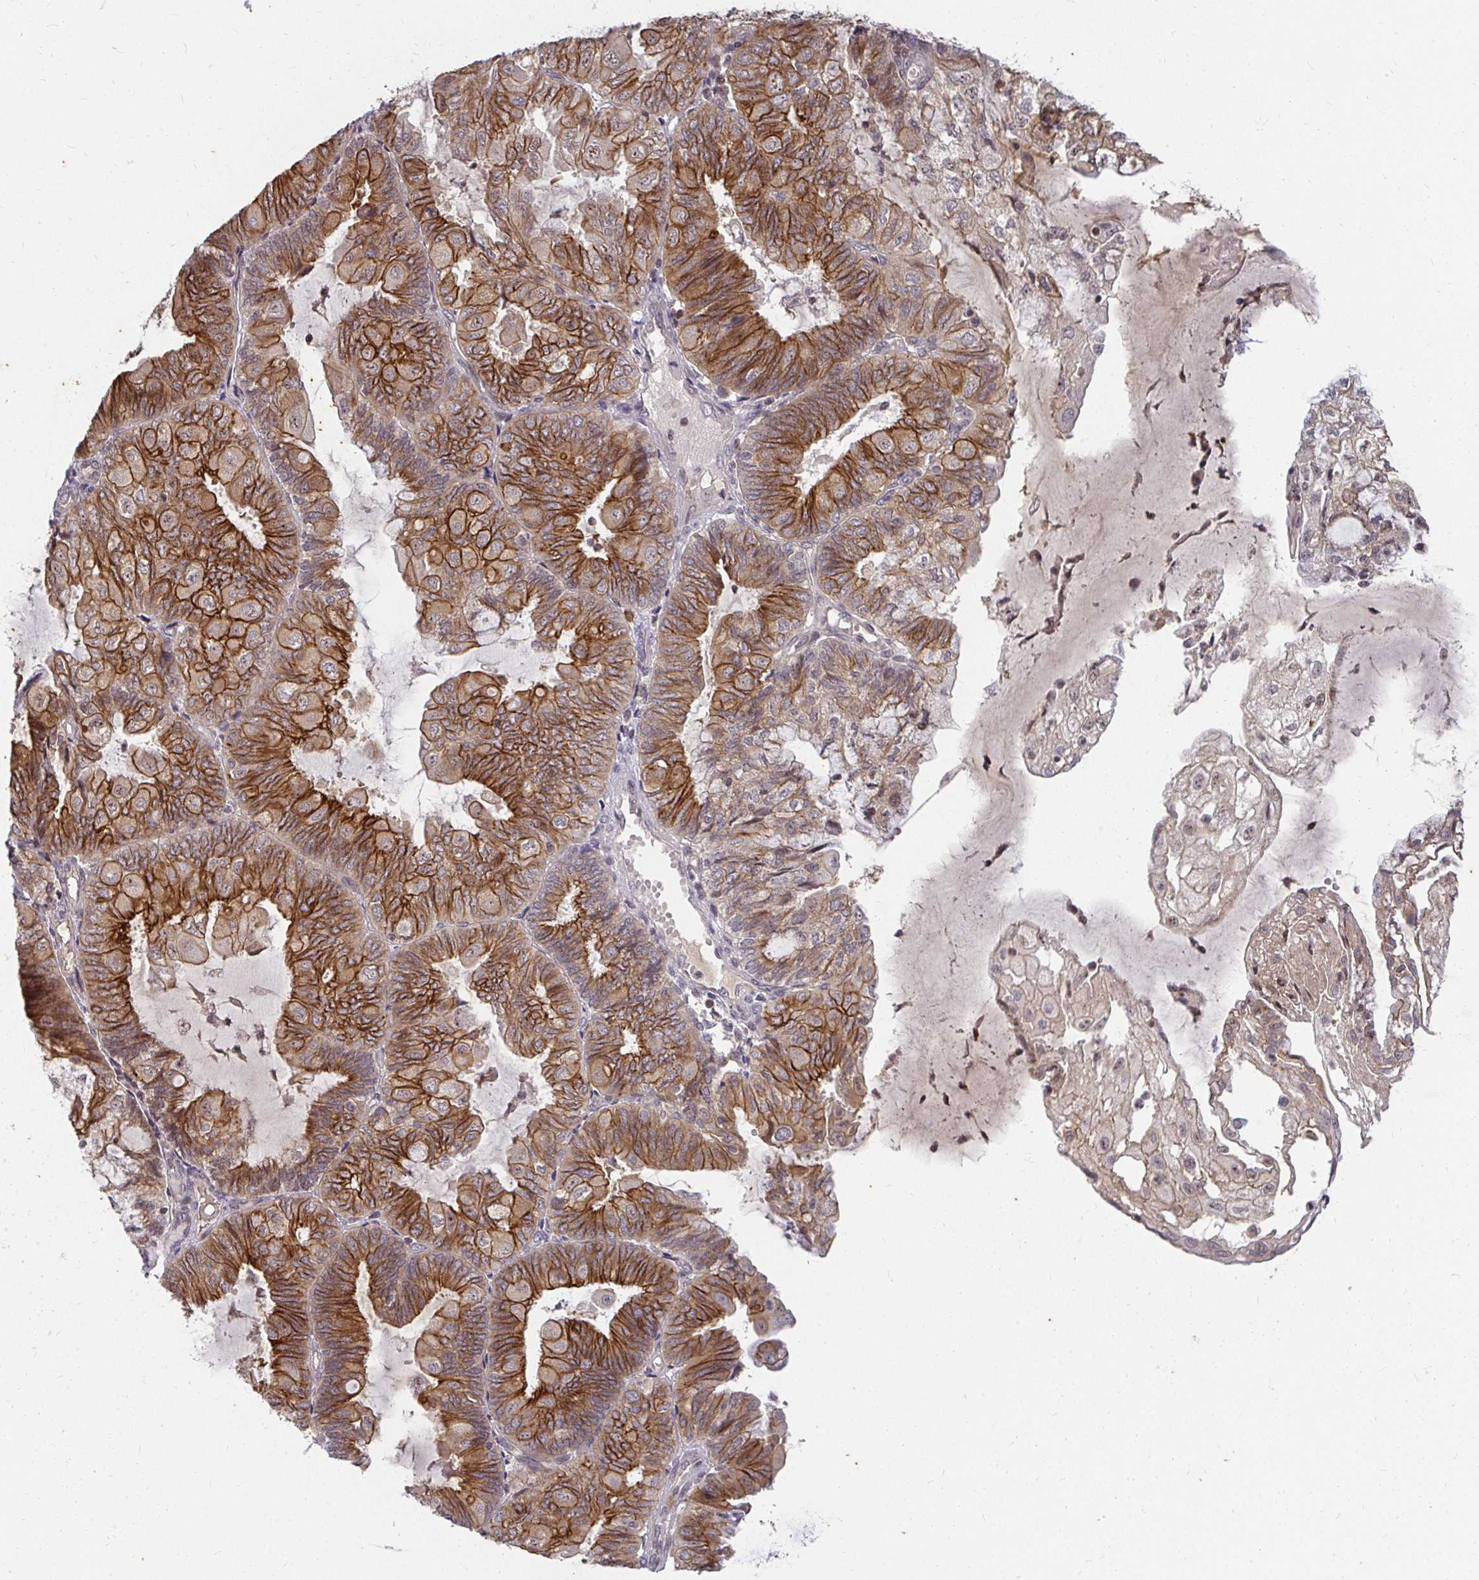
{"staining": {"intensity": "moderate", "quantity": ">75%", "location": "cytoplasmic/membranous"}, "tissue": "endometrial cancer", "cell_type": "Tumor cells", "image_type": "cancer", "snomed": [{"axis": "morphology", "description": "Adenocarcinoma, NOS"}, {"axis": "topography", "description": "Endometrium"}], "caption": "DAB immunohistochemical staining of human endometrial cancer (adenocarcinoma) shows moderate cytoplasmic/membranous protein expression in approximately >75% of tumor cells.", "gene": "ANK3", "patient": {"sex": "female", "age": 81}}